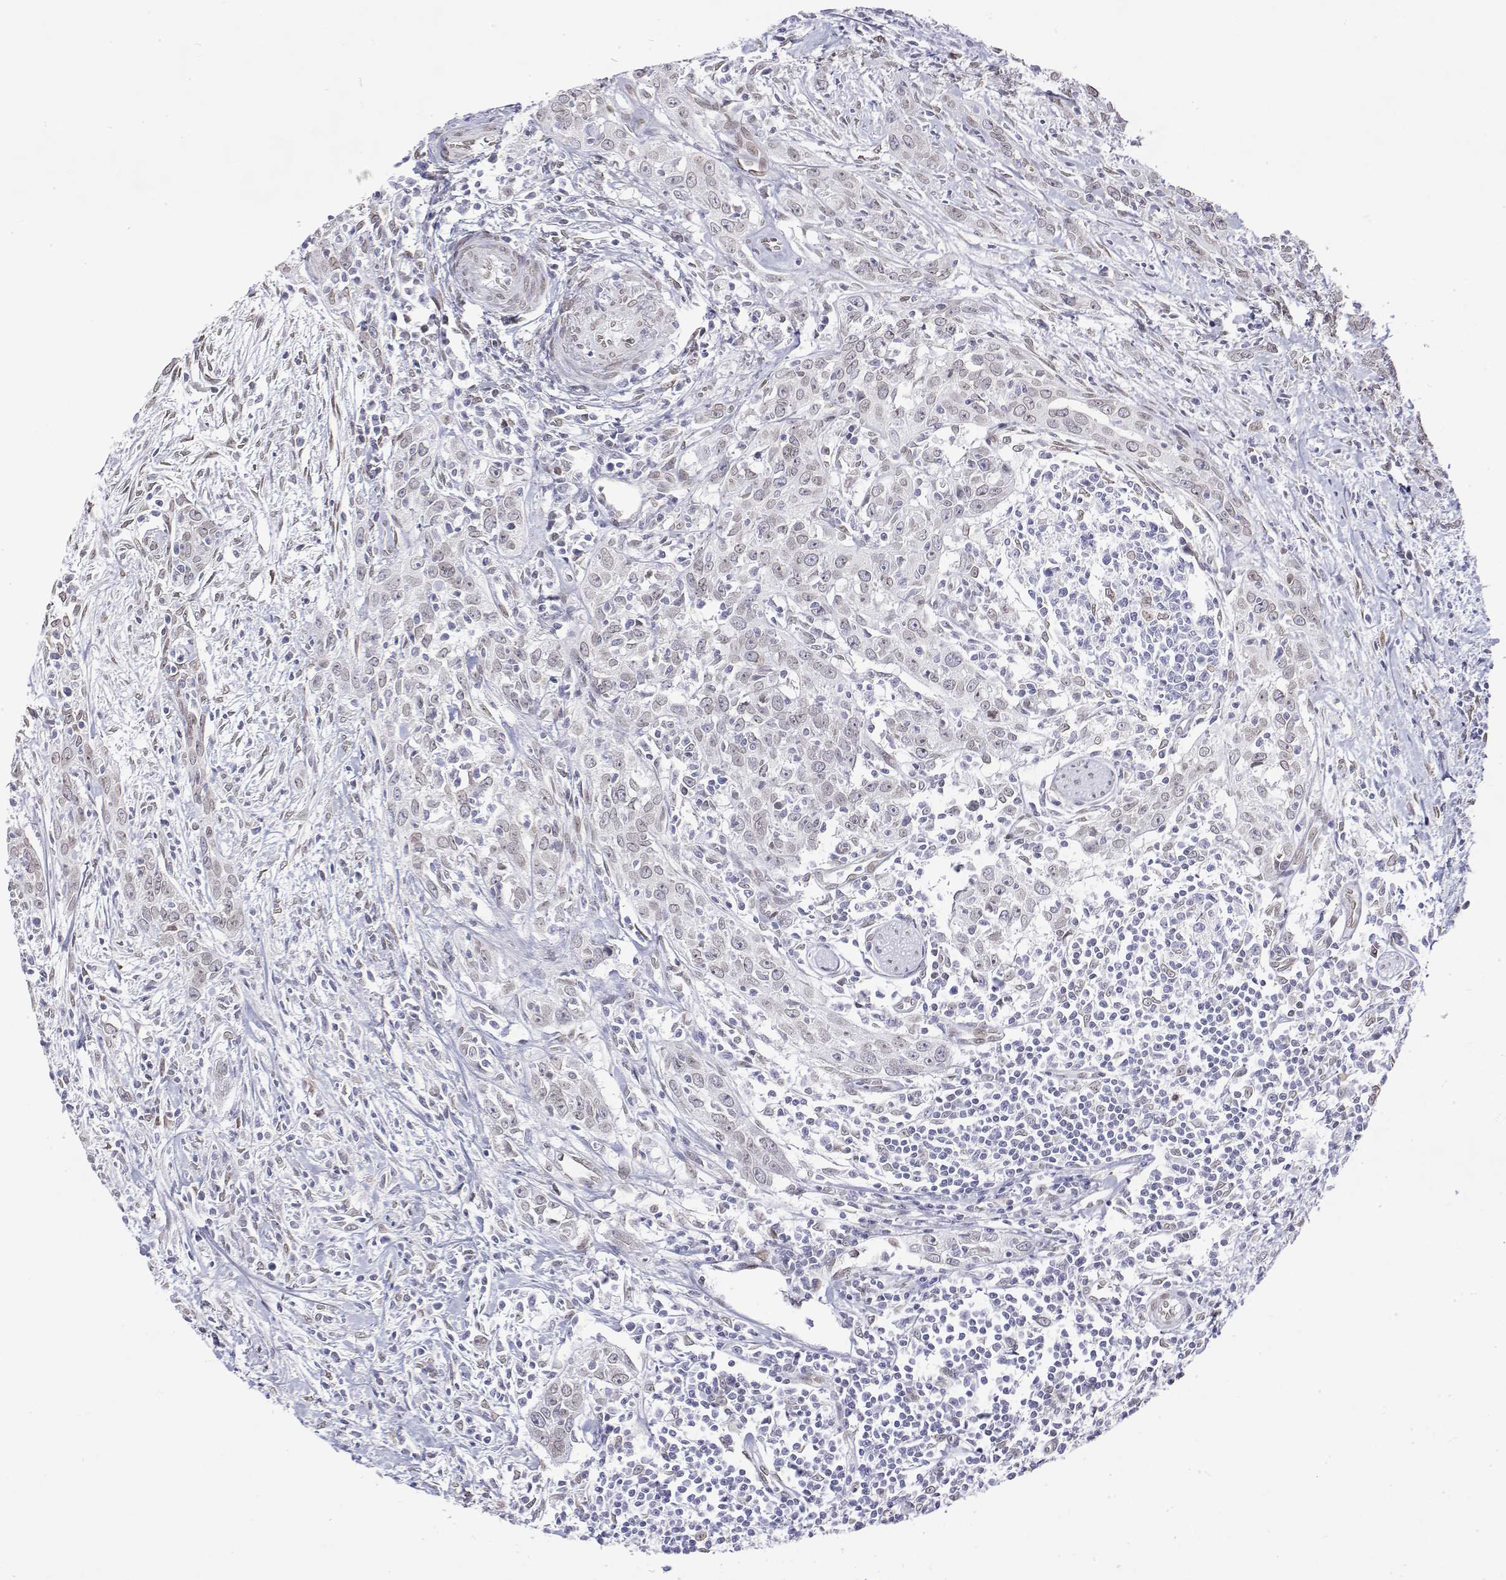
{"staining": {"intensity": "weak", "quantity": "<25%", "location": "nuclear"}, "tissue": "urothelial cancer", "cell_type": "Tumor cells", "image_type": "cancer", "snomed": [{"axis": "morphology", "description": "Urothelial carcinoma, High grade"}, {"axis": "topography", "description": "Urinary bladder"}], "caption": "Immunohistochemistry (IHC) histopathology image of neoplastic tissue: human high-grade urothelial carcinoma stained with DAB (3,3'-diaminobenzidine) displays no significant protein expression in tumor cells. (DAB (3,3'-diaminobenzidine) IHC visualized using brightfield microscopy, high magnification).", "gene": "ZNF532", "patient": {"sex": "male", "age": 83}}